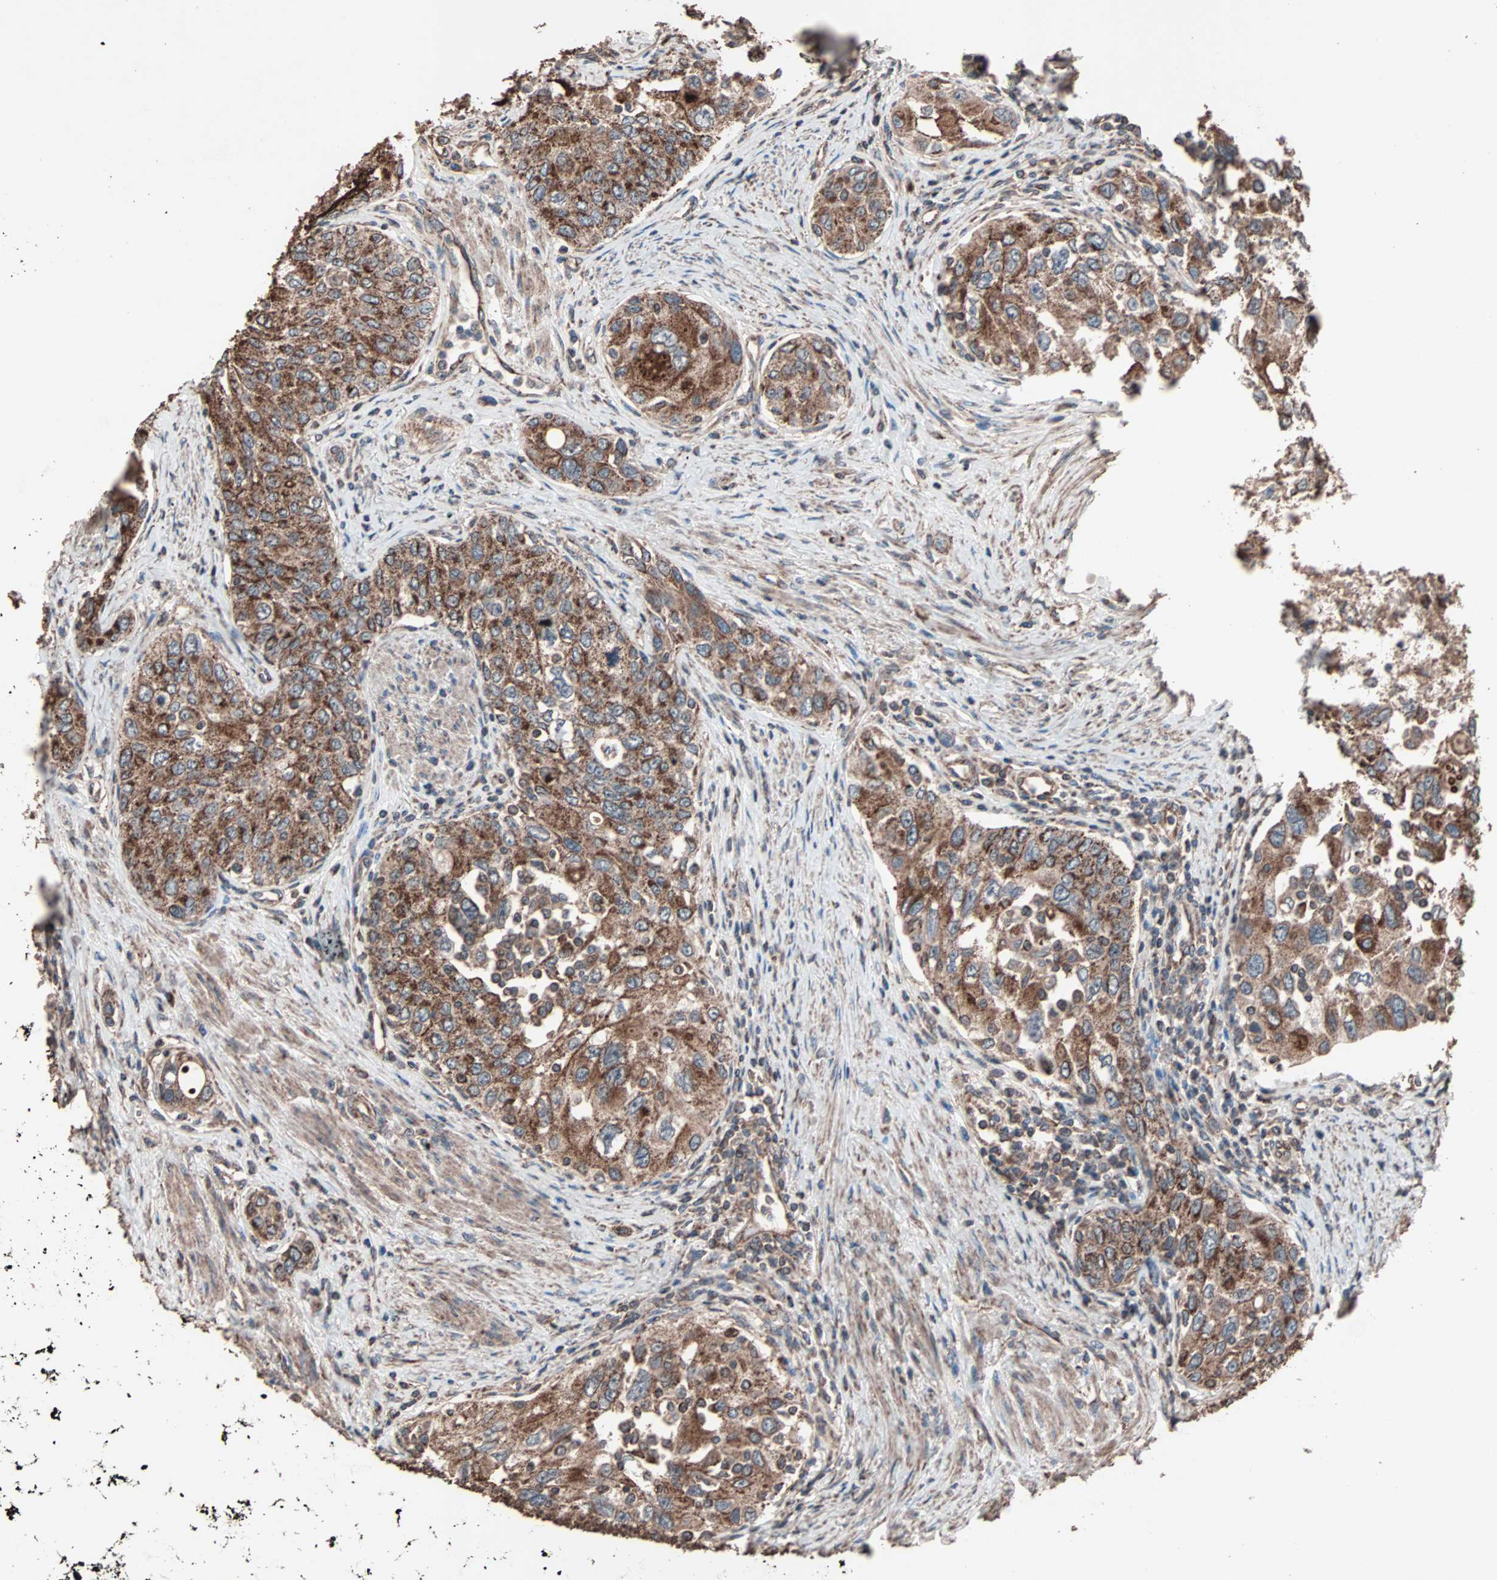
{"staining": {"intensity": "strong", "quantity": ">75%", "location": "cytoplasmic/membranous"}, "tissue": "urothelial cancer", "cell_type": "Tumor cells", "image_type": "cancer", "snomed": [{"axis": "morphology", "description": "Urothelial carcinoma, High grade"}, {"axis": "topography", "description": "Urinary bladder"}], "caption": "Immunohistochemistry (DAB (3,3'-diaminobenzidine)) staining of urothelial carcinoma (high-grade) reveals strong cytoplasmic/membranous protein positivity in approximately >75% of tumor cells.", "gene": "MRPL2", "patient": {"sex": "female", "age": 56}}